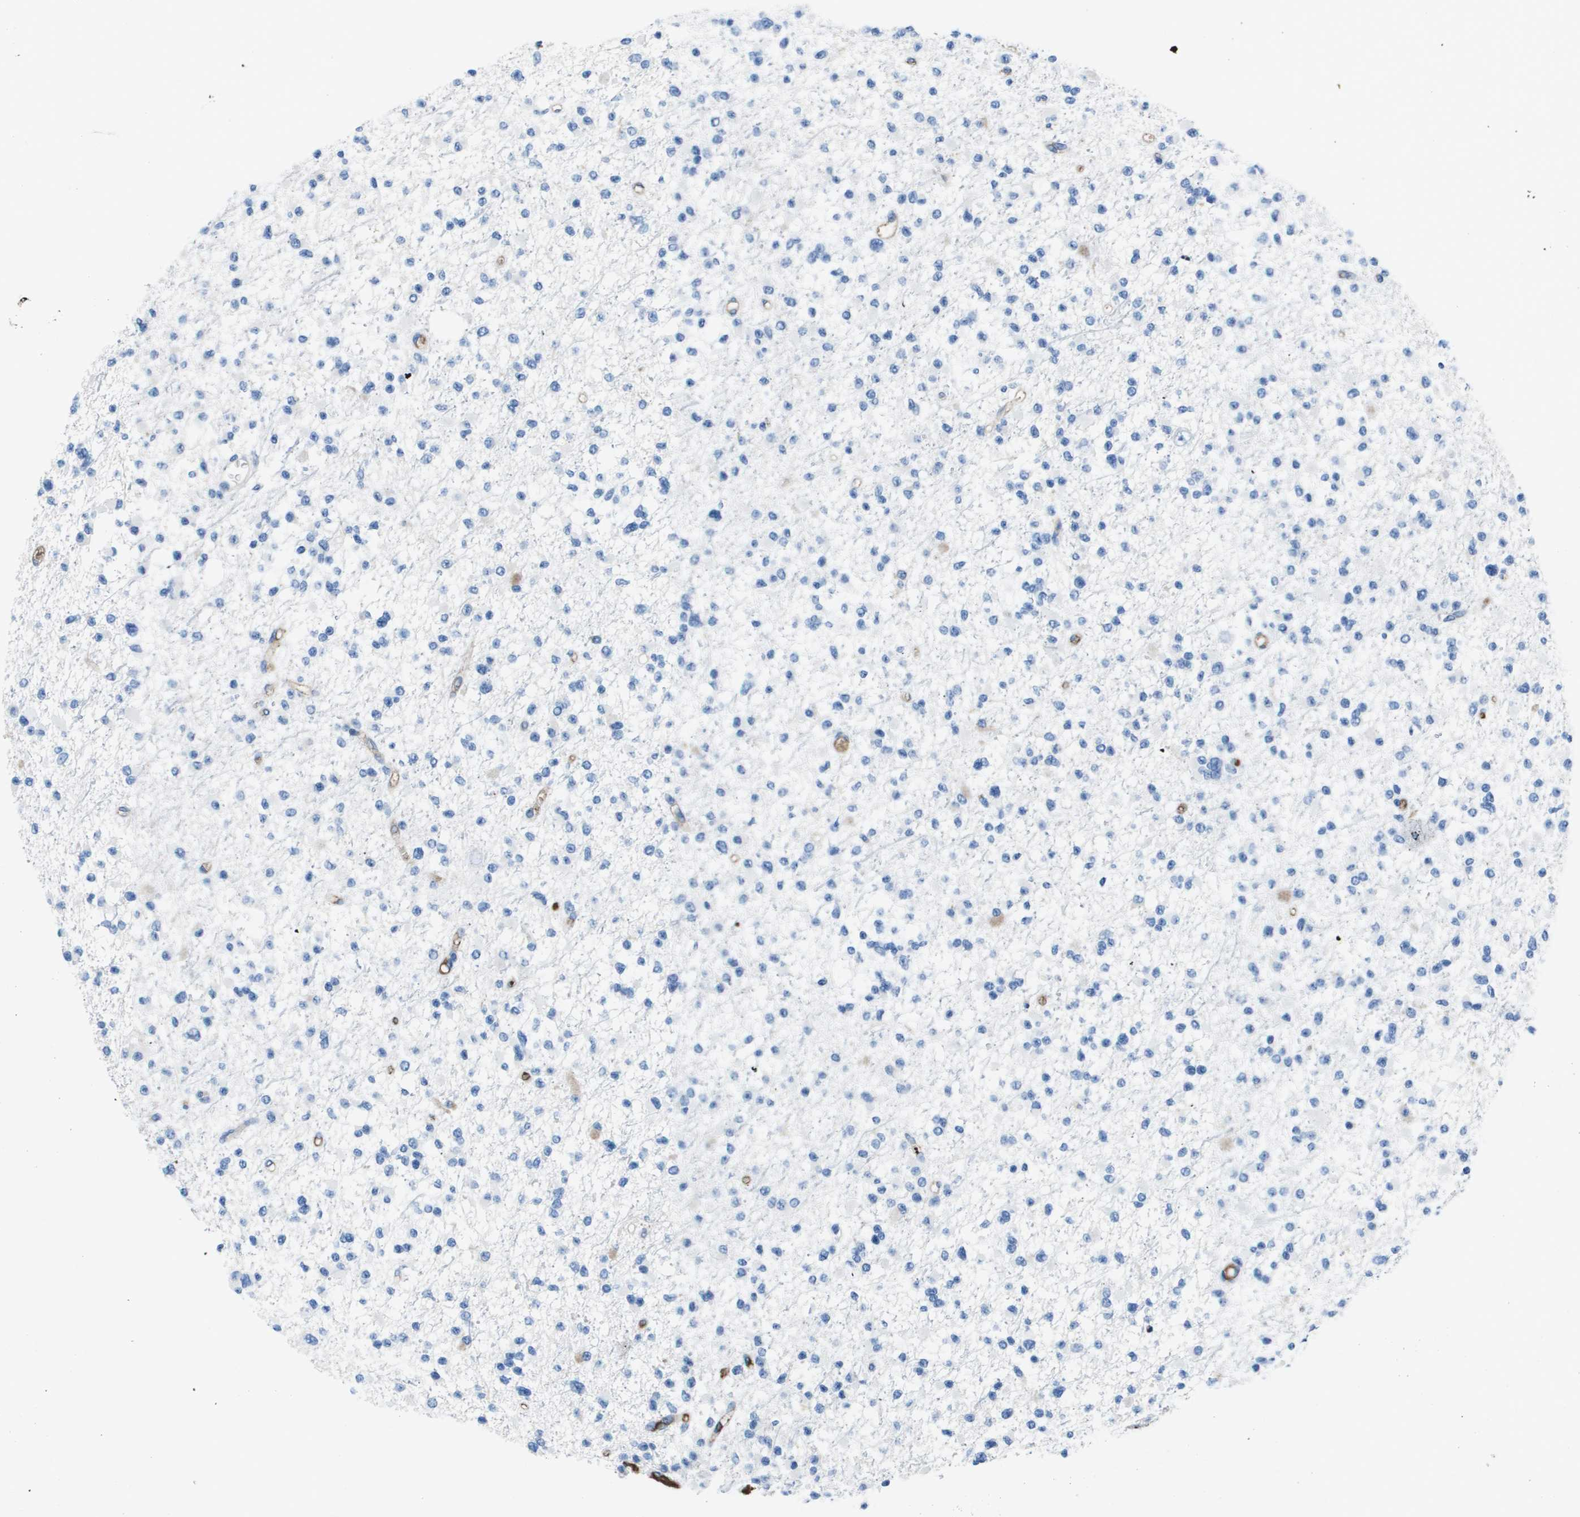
{"staining": {"intensity": "negative", "quantity": "none", "location": "none"}, "tissue": "glioma", "cell_type": "Tumor cells", "image_type": "cancer", "snomed": [{"axis": "morphology", "description": "Glioma, malignant, Low grade"}, {"axis": "topography", "description": "Brain"}], "caption": "Immunohistochemistry (IHC) of glioma displays no expression in tumor cells.", "gene": "VTN", "patient": {"sex": "female", "age": 22}}